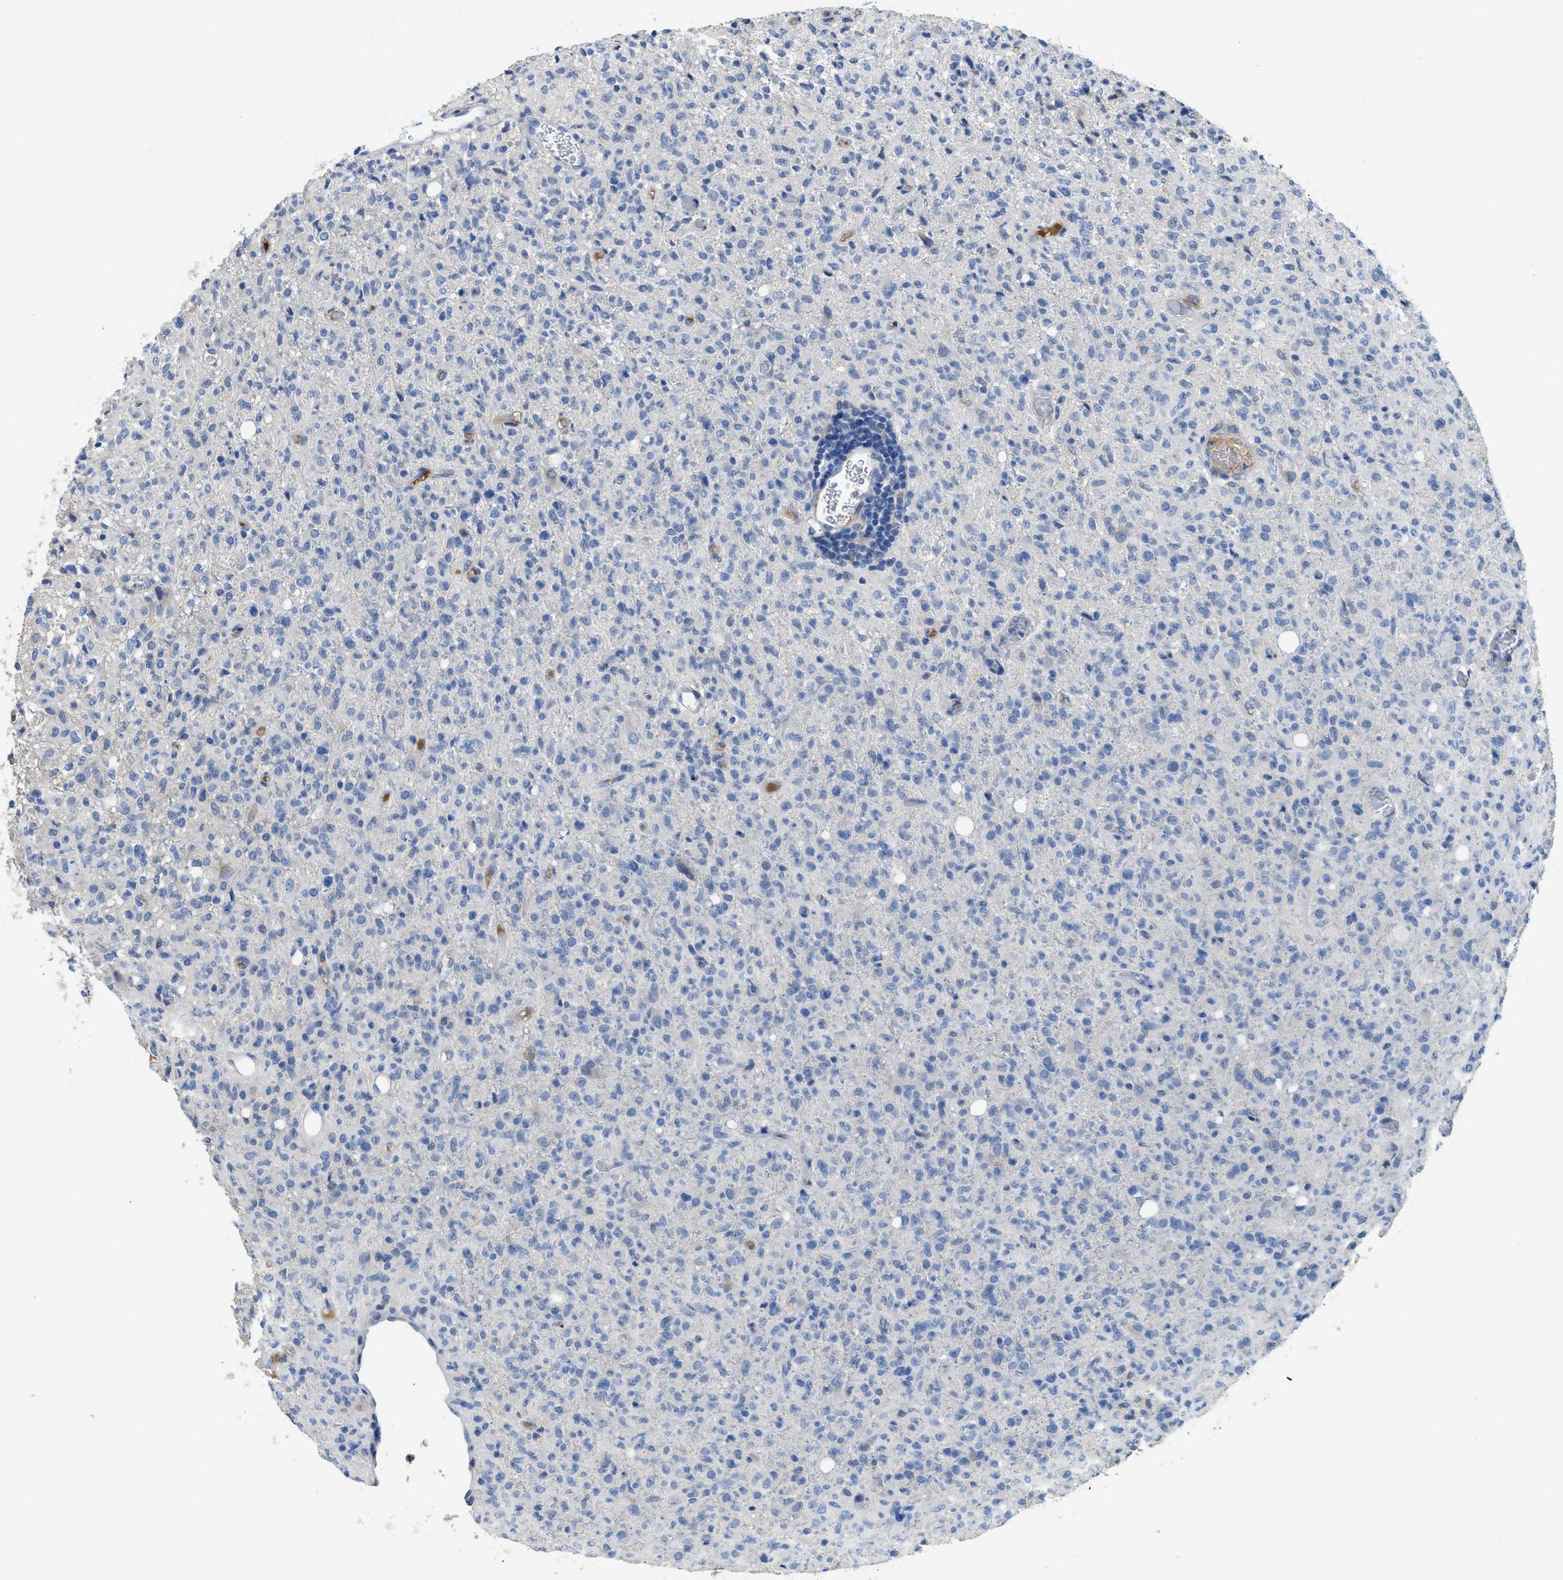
{"staining": {"intensity": "negative", "quantity": "none", "location": "none"}, "tissue": "glioma", "cell_type": "Tumor cells", "image_type": "cancer", "snomed": [{"axis": "morphology", "description": "Glioma, malignant, High grade"}, {"axis": "topography", "description": "Brain"}], "caption": "Glioma was stained to show a protein in brown. There is no significant expression in tumor cells. (Immunohistochemistry, brightfield microscopy, high magnification).", "gene": "C1S", "patient": {"sex": "female", "age": 57}}